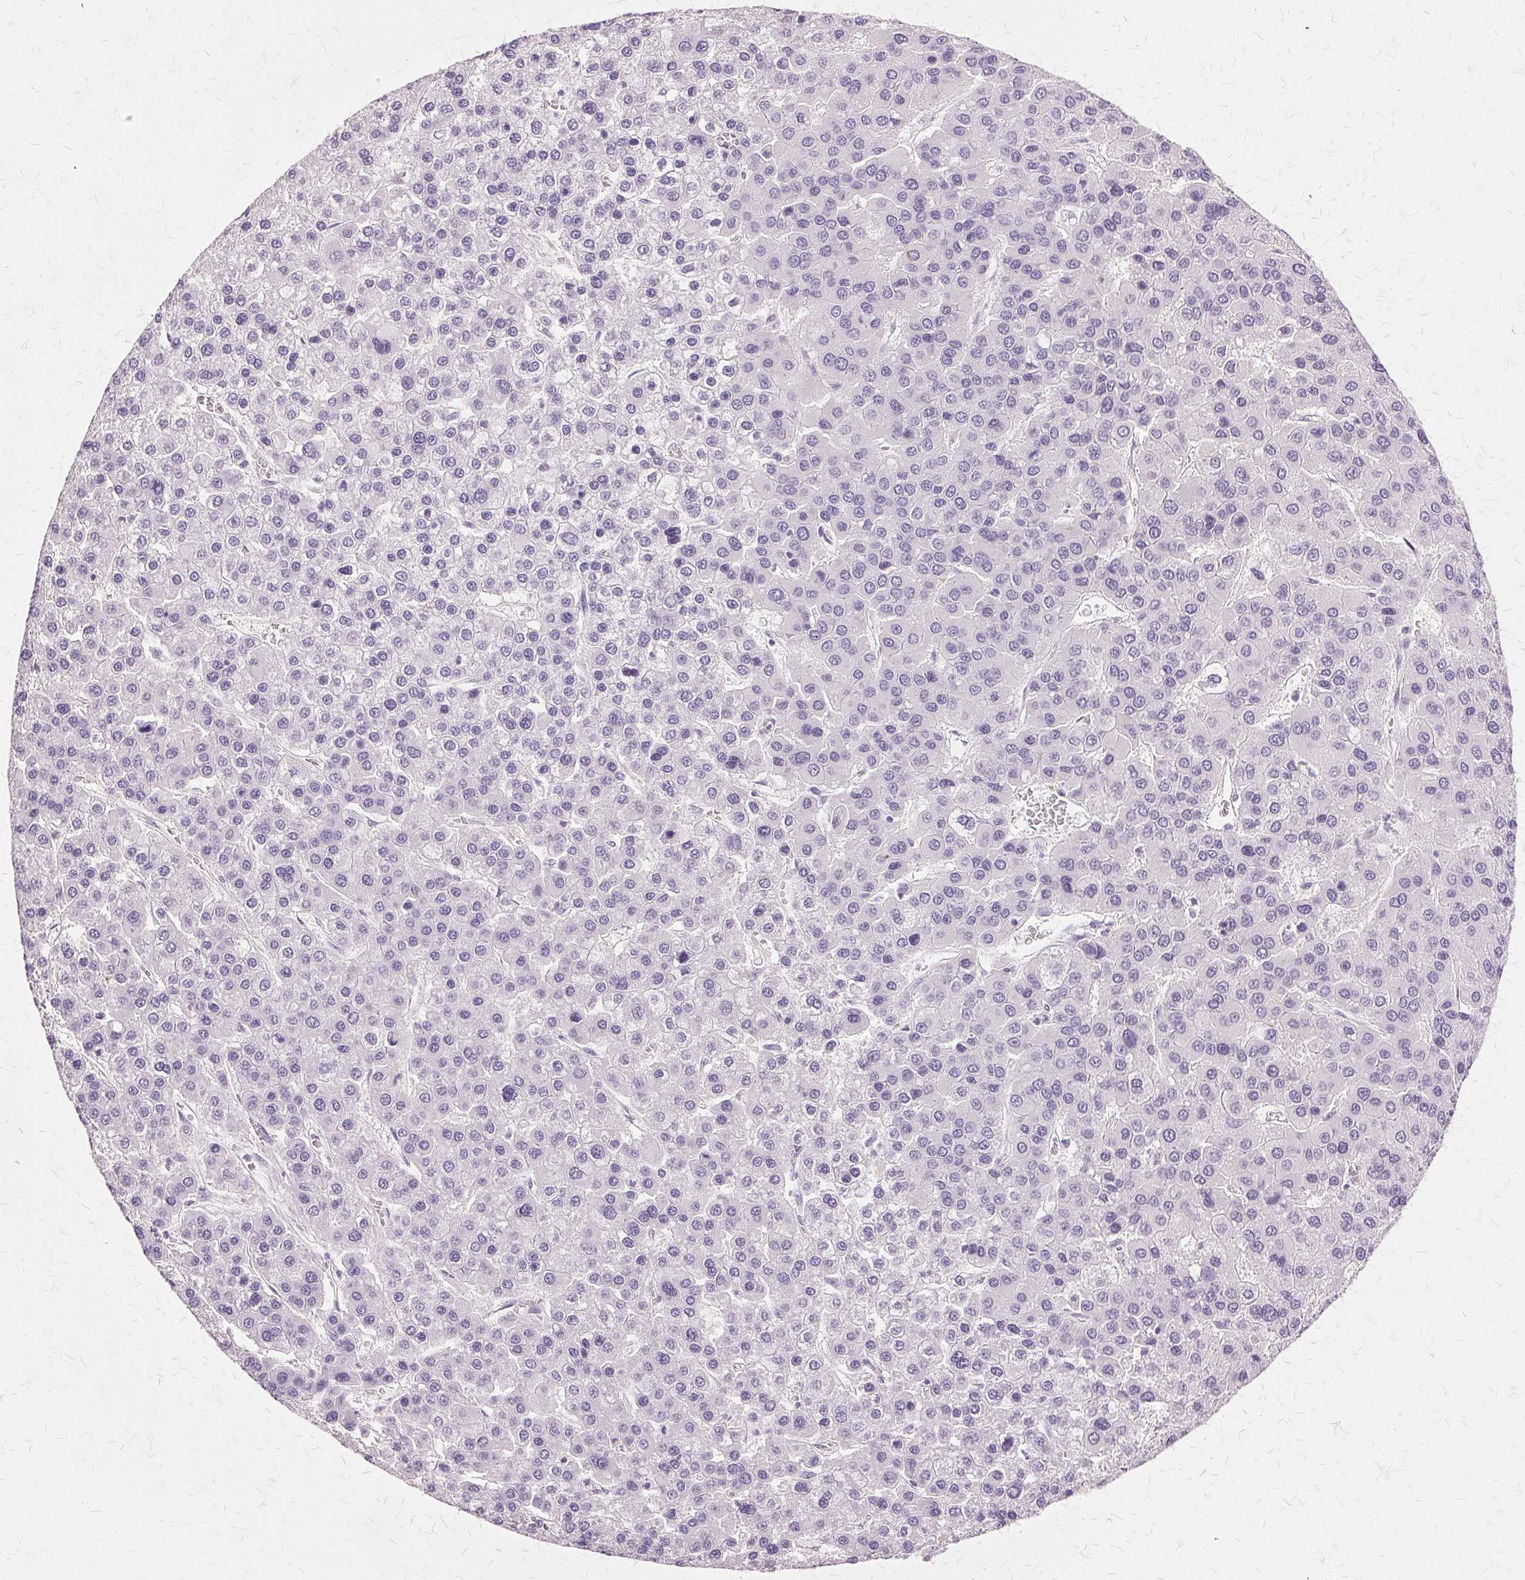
{"staining": {"intensity": "negative", "quantity": "none", "location": "none"}, "tissue": "liver cancer", "cell_type": "Tumor cells", "image_type": "cancer", "snomed": [{"axis": "morphology", "description": "Carcinoma, Hepatocellular, NOS"}, {"axis": "topography", "description": "Liver"}], "caption": "Tumor cells show no significant protein expression in liver hepatocellular carcinoma. Nuclei are stained in blue.", "gene": "SLC45A3", "patient": {"sex": "female", "age": 41}}